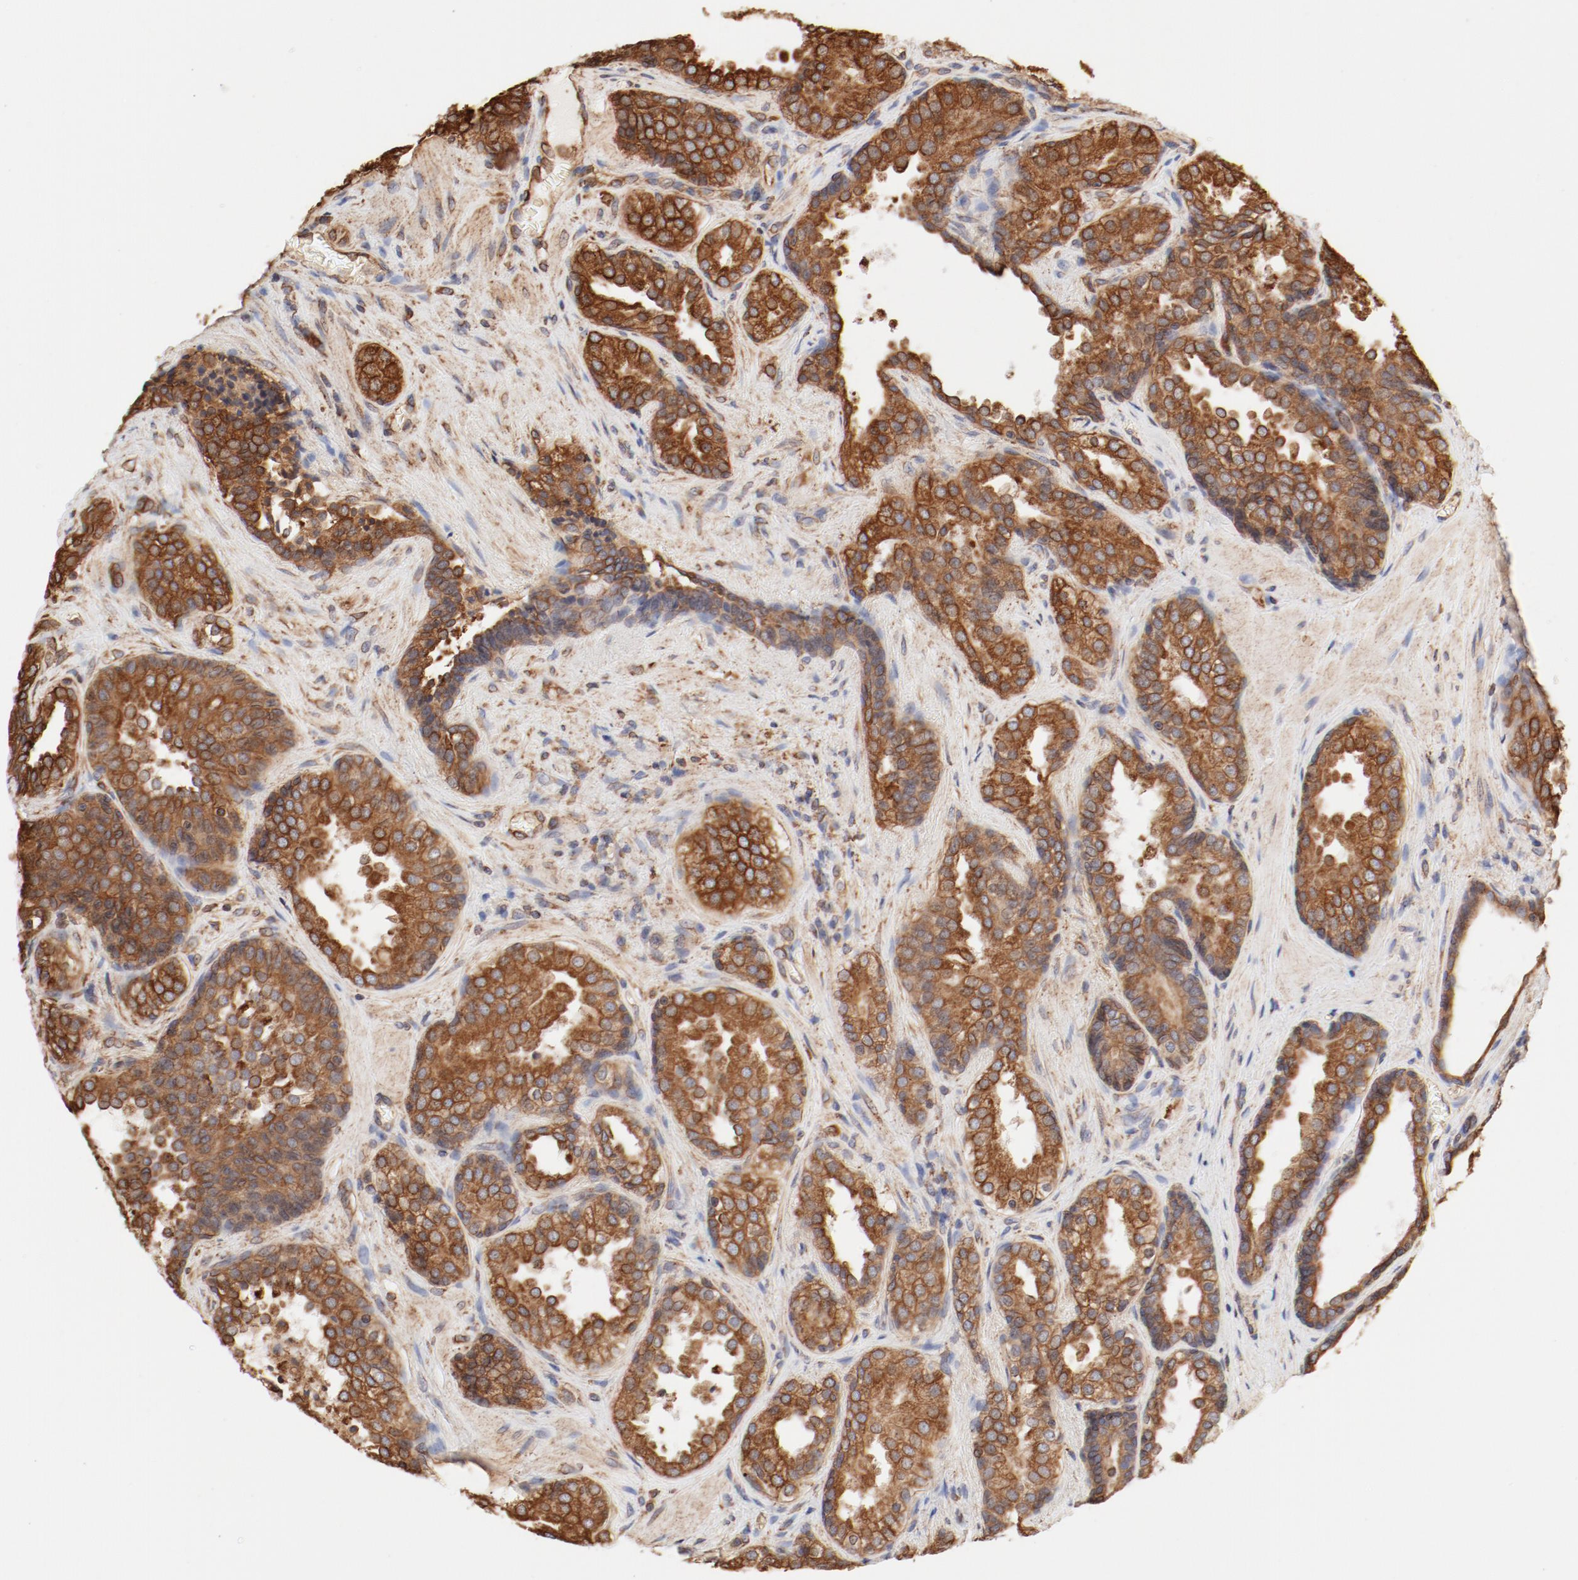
{"staining": {"intensity": "moderate", "quantity": "25%-75%", "location": "cytoplasmic/membranous"}, "tissue": "prostate cancer", "cell_type": "Tumor cells", "image_type": "cancer", "snomed": [{"axis": "morphology", "description": "Adenocarcinoma, High grade"}, {"axis": "topography", "description": "Prostate"}], "caption": "Prostate cancer (adenocarcinoma (high-grade)) stained with a brown dye displays moderate cytoplasmic/membranous positive staining in approximately 25%-75% of tumor cells.", "gene": "BCAP31", "patient": {"sex": "male", "age": 70}}